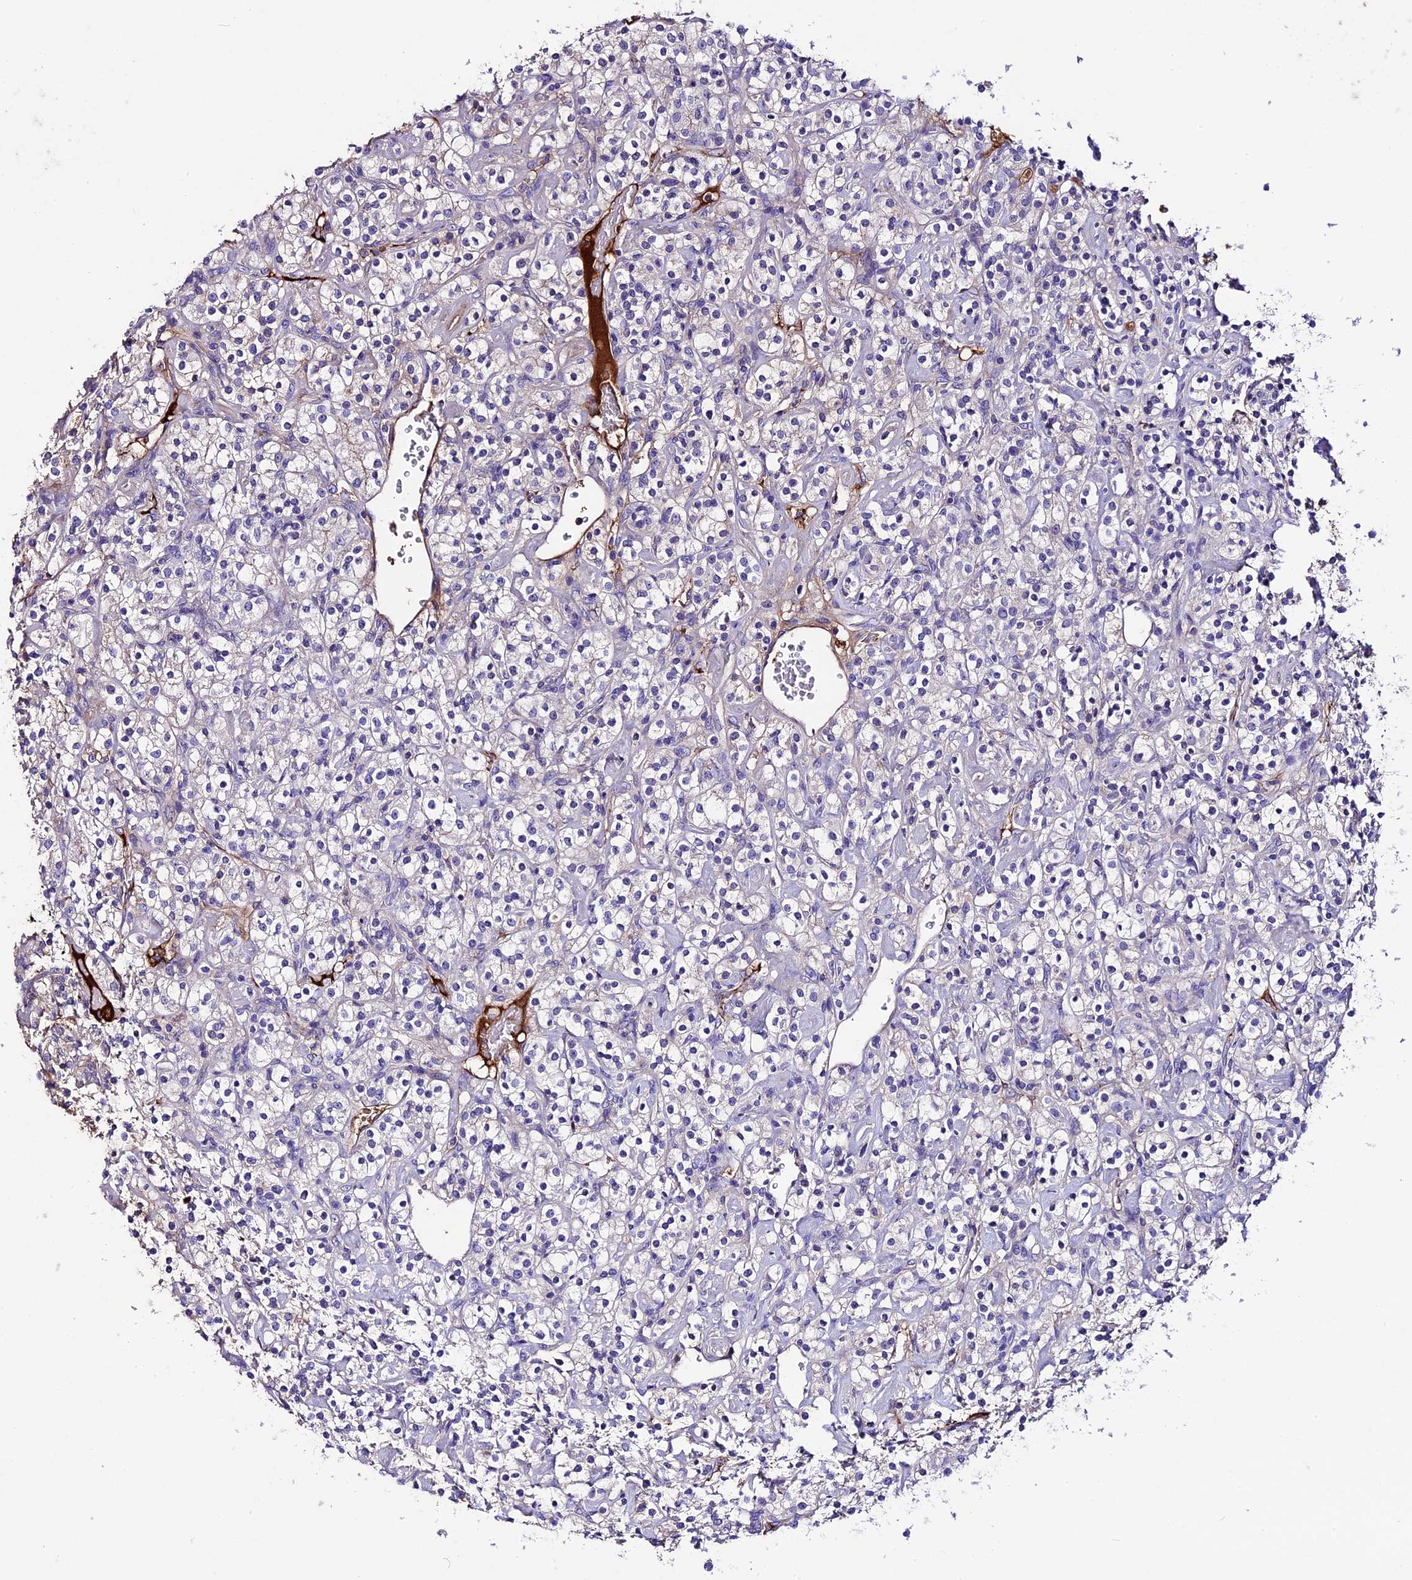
{"staining": {"intensity": "negative", "quantity": "none", "location": "none"}, "tissue": "renal cancer", "cell_type": "Tumor cells", "image_type": "cancer", "snomed": [{"axis": "morphology", "description": "Adenocarcinoma, NOS"}, {"axis": "topography", "description": "Kidney"}], "caption": "DAB (3,3'-diaminobenzidine) immunohistochemical staining of human renal cancer reveals no significant staining in tumor cells. The staining was performed using DAB (3,3'-diaminobenzidine) to visualize the protein expression in brown, while the nuclei were stained in blue with hematoxylin (Magnification: 20x).", "gene": "TCP11L2", "patient": {"sex": "male", "age": 77}}